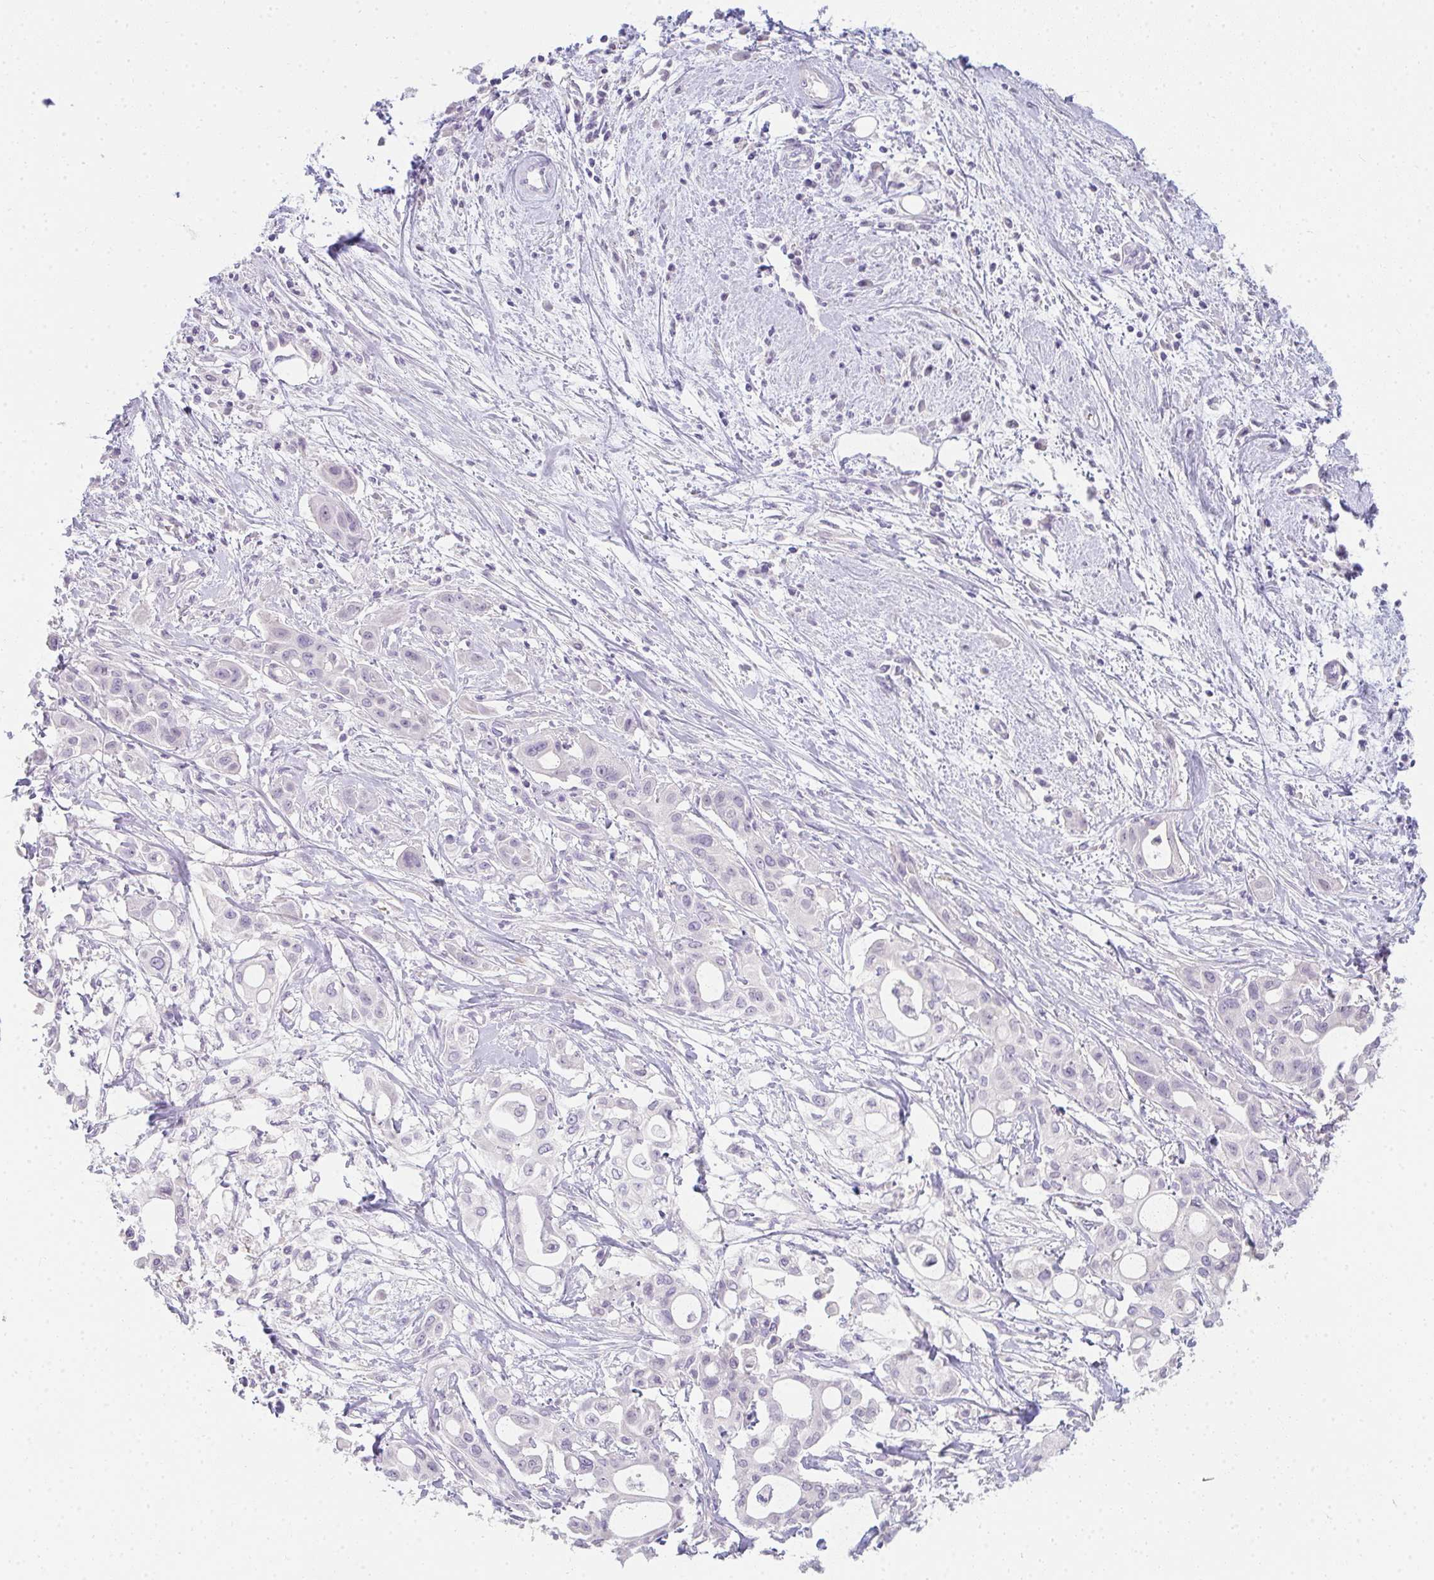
{"staining": {"intensity": "negative", "quantity": "none", "location": "none"}, "tissue": "pancreatic cancer", "cell_type": "Tumor cells", "image_type": "cancer", "snomed": [{"axis": "morphology", "description": "Adenocarcinoma, NOS"}, {"axis": "topography", "description": "Pancreas"}], "caption": "Tumor cells show no significant positivity in adenocarcinoma (pancreatic).", "gene": "PPP1R3G", "patient": {"sex": "female", "age": 68}}